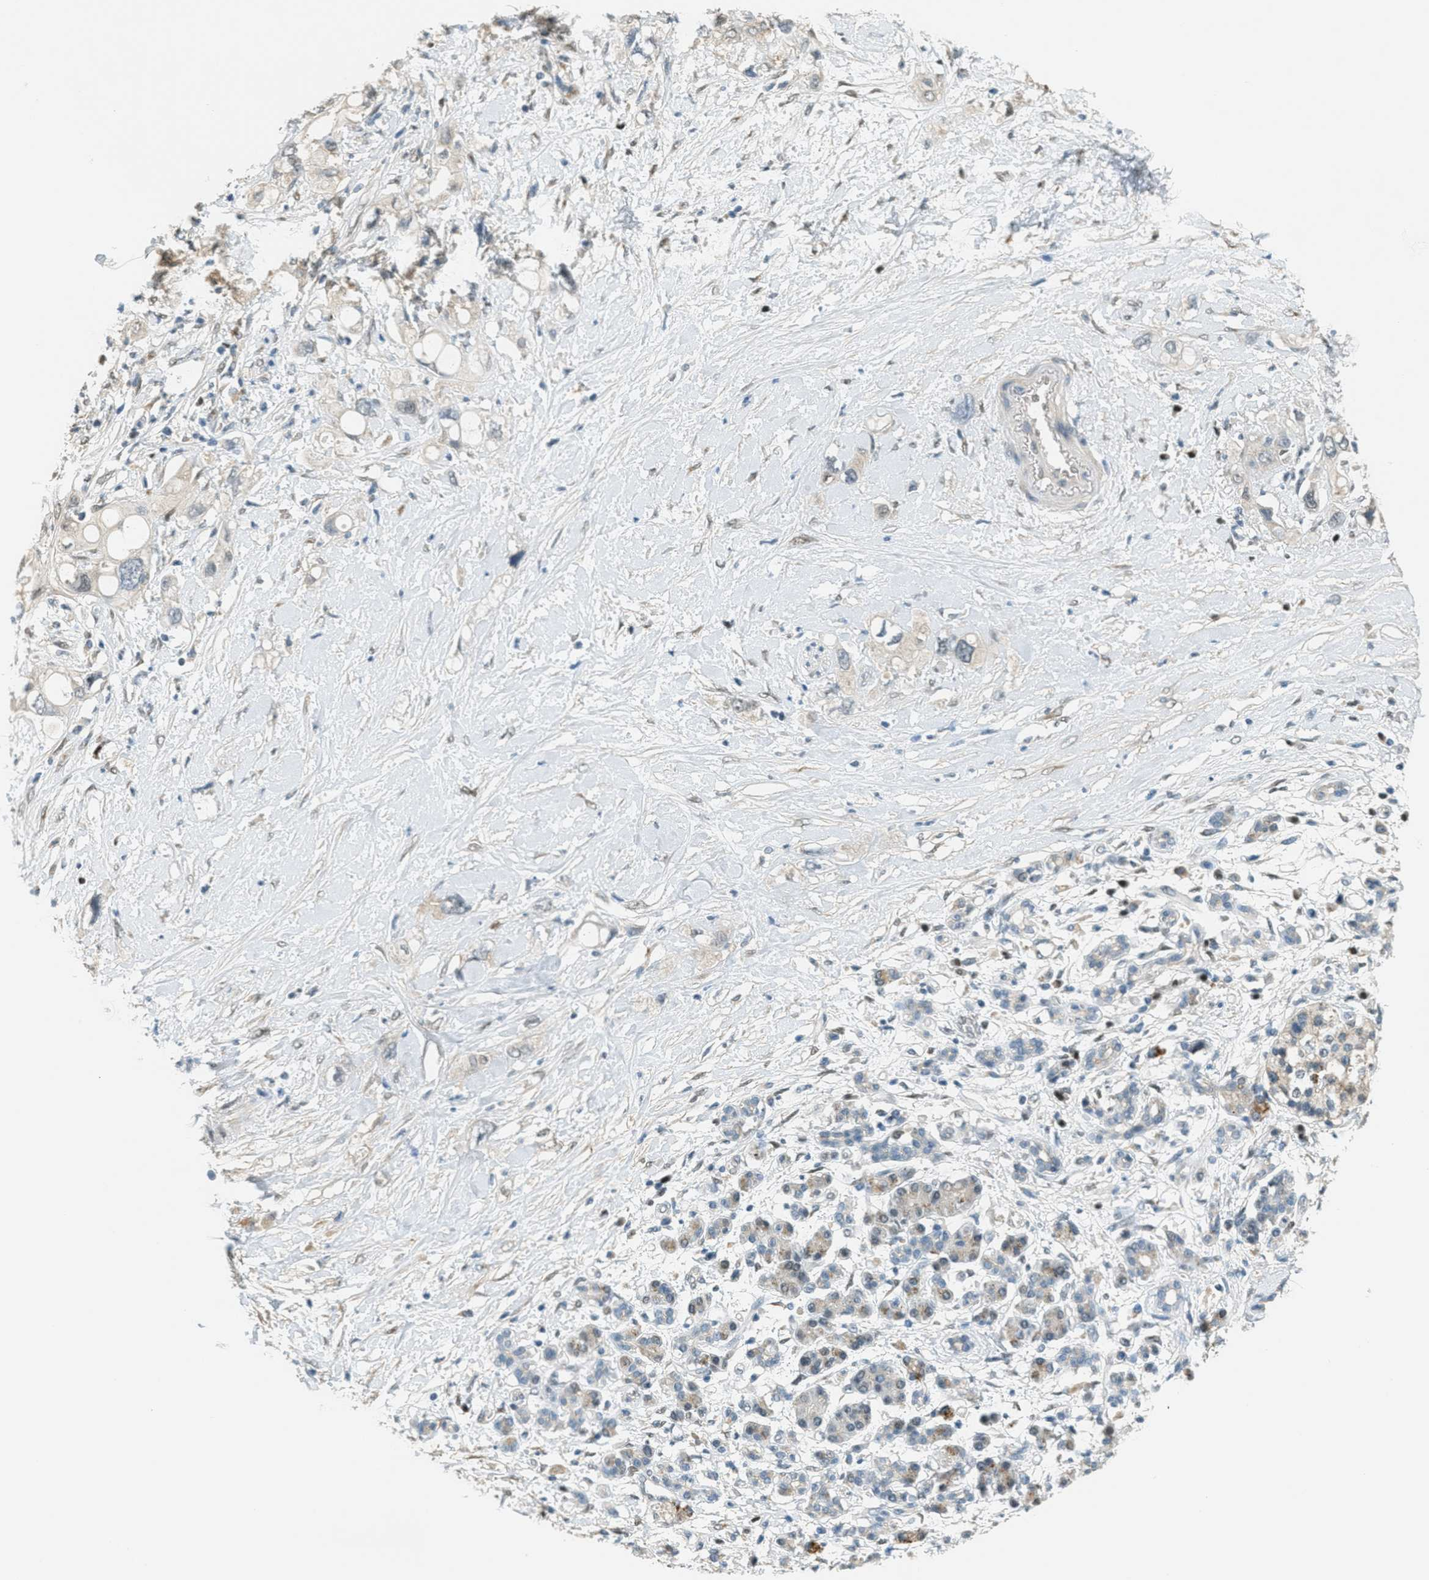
{"staining": {"intensity": "weak", "quantity": "25%-75%", "location": "cytoplasmic/membranous"}, "tissue": "pancreatic cancer", "cell_type": "Tumor cells", "image_type": "cancer", "snomed": [{"axis": "morphology", "description": "Adenocarcinoma, NOS"}, {"axis": "topography", "description": "Pancreas"}], "caption": "Pancreatic adenocarcinoma stained for a protein reveals weak cytoplasmic/membranous positivity in tumor cells. (DAB (3,3'-diaminobenzidine) IHC, brown staining for protein, blue staining for nuclei).", "gene": "TCF3", "patient": {"sex": "female", "age": 56}}